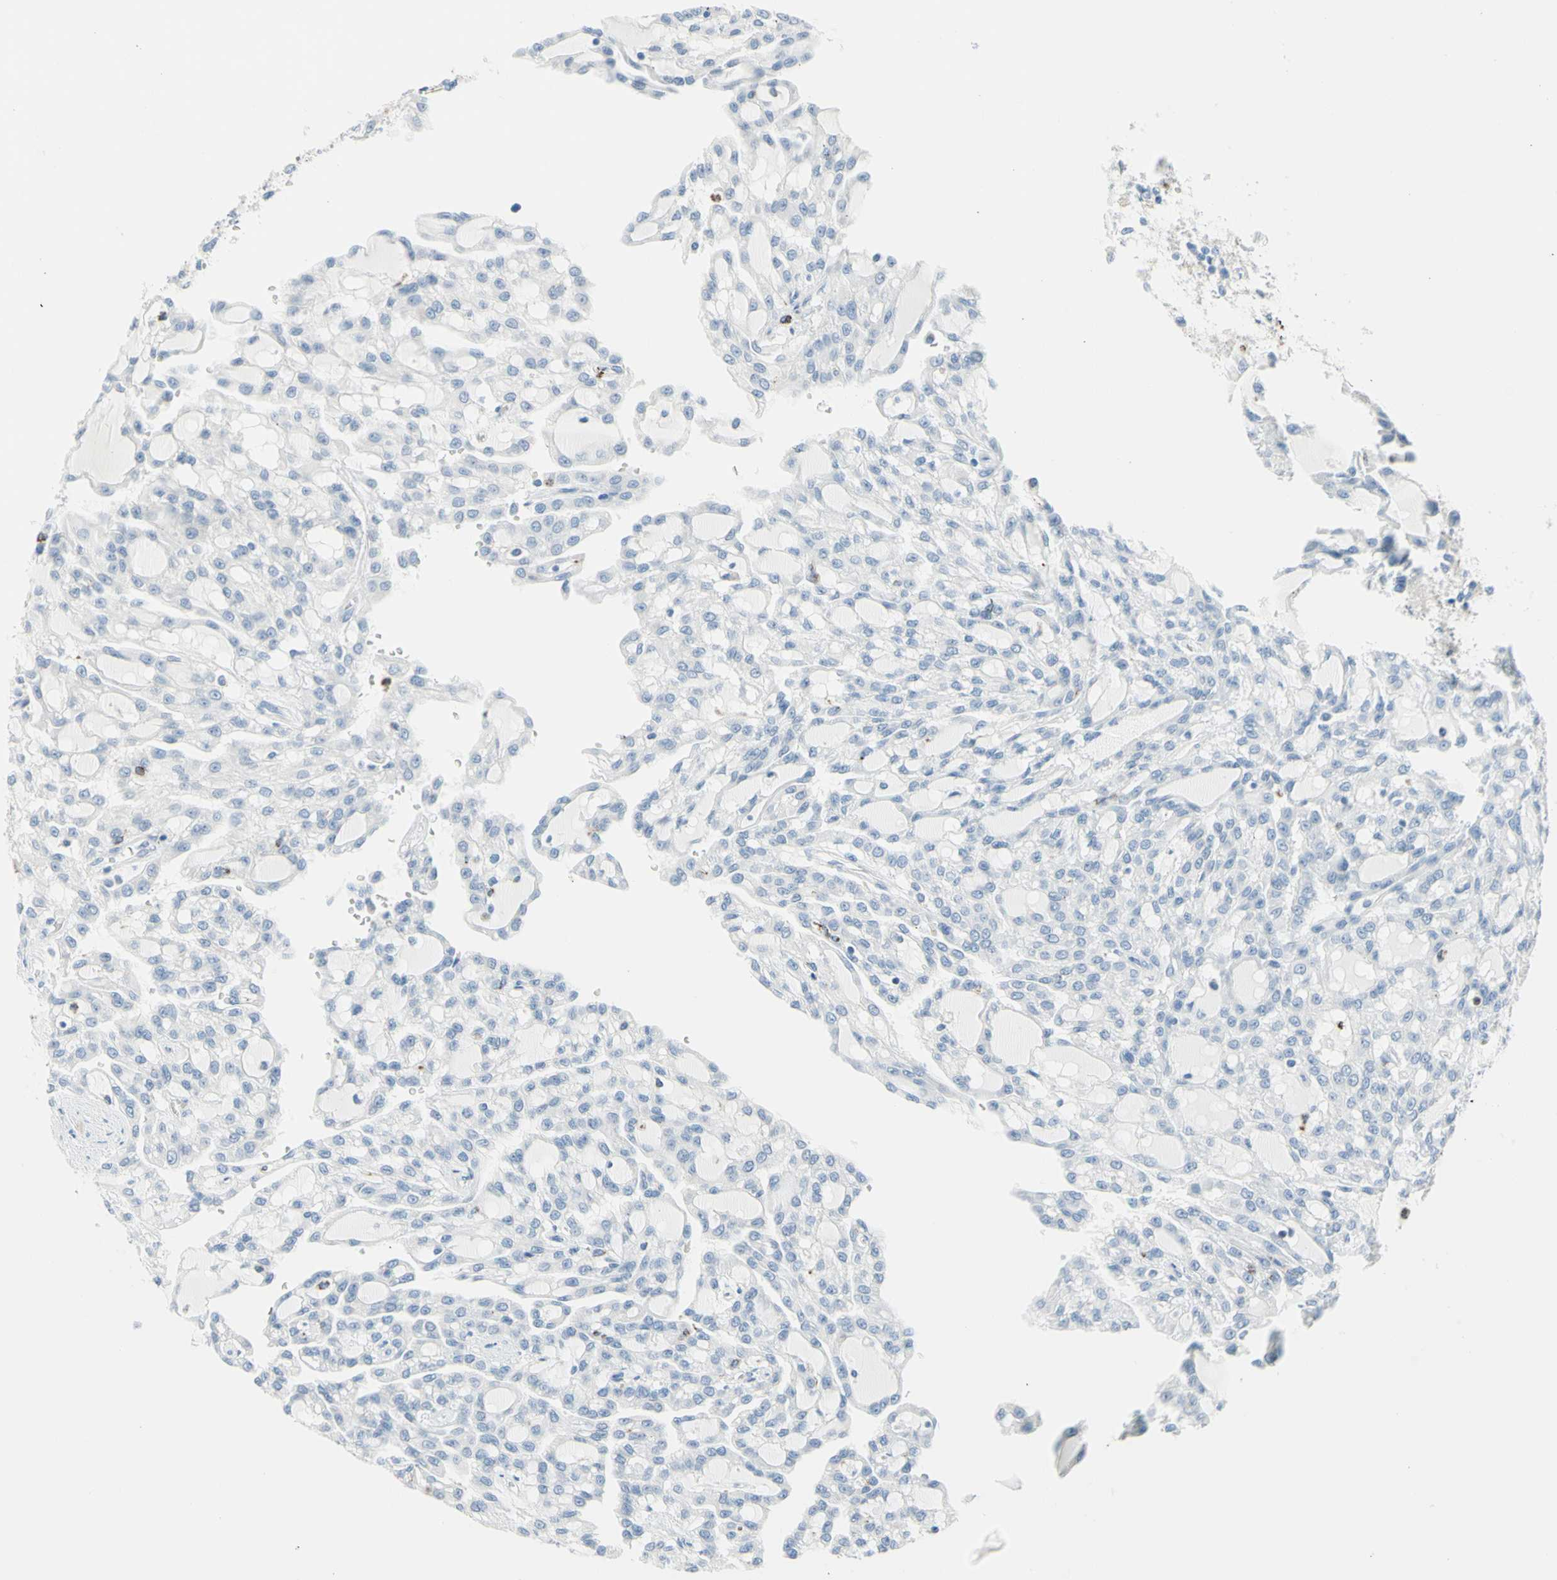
{"staining": {"intensity": "negative", "quantity": "none", "location": "none"}, "tissue": "renal cancer", "cell_type": "Tumor cells", "image_type": "cancer", "snomed": [{"axis": "morphology", "description": "Adenocarcinoma, NOS"}, {"axis": "topography", "description": "Kidney"}], "caption": "Immunohistochemistry (IHC) histopathology image of neoplastic tissue: human renal adenocarcinoma stained with DAB demonstrates no significant protein positivity in tumor cells. (IHC, brightfield microscopy, high magnification).", "gene": "CYSLTR1", "patient": {"sex": "male", "age": 63}}